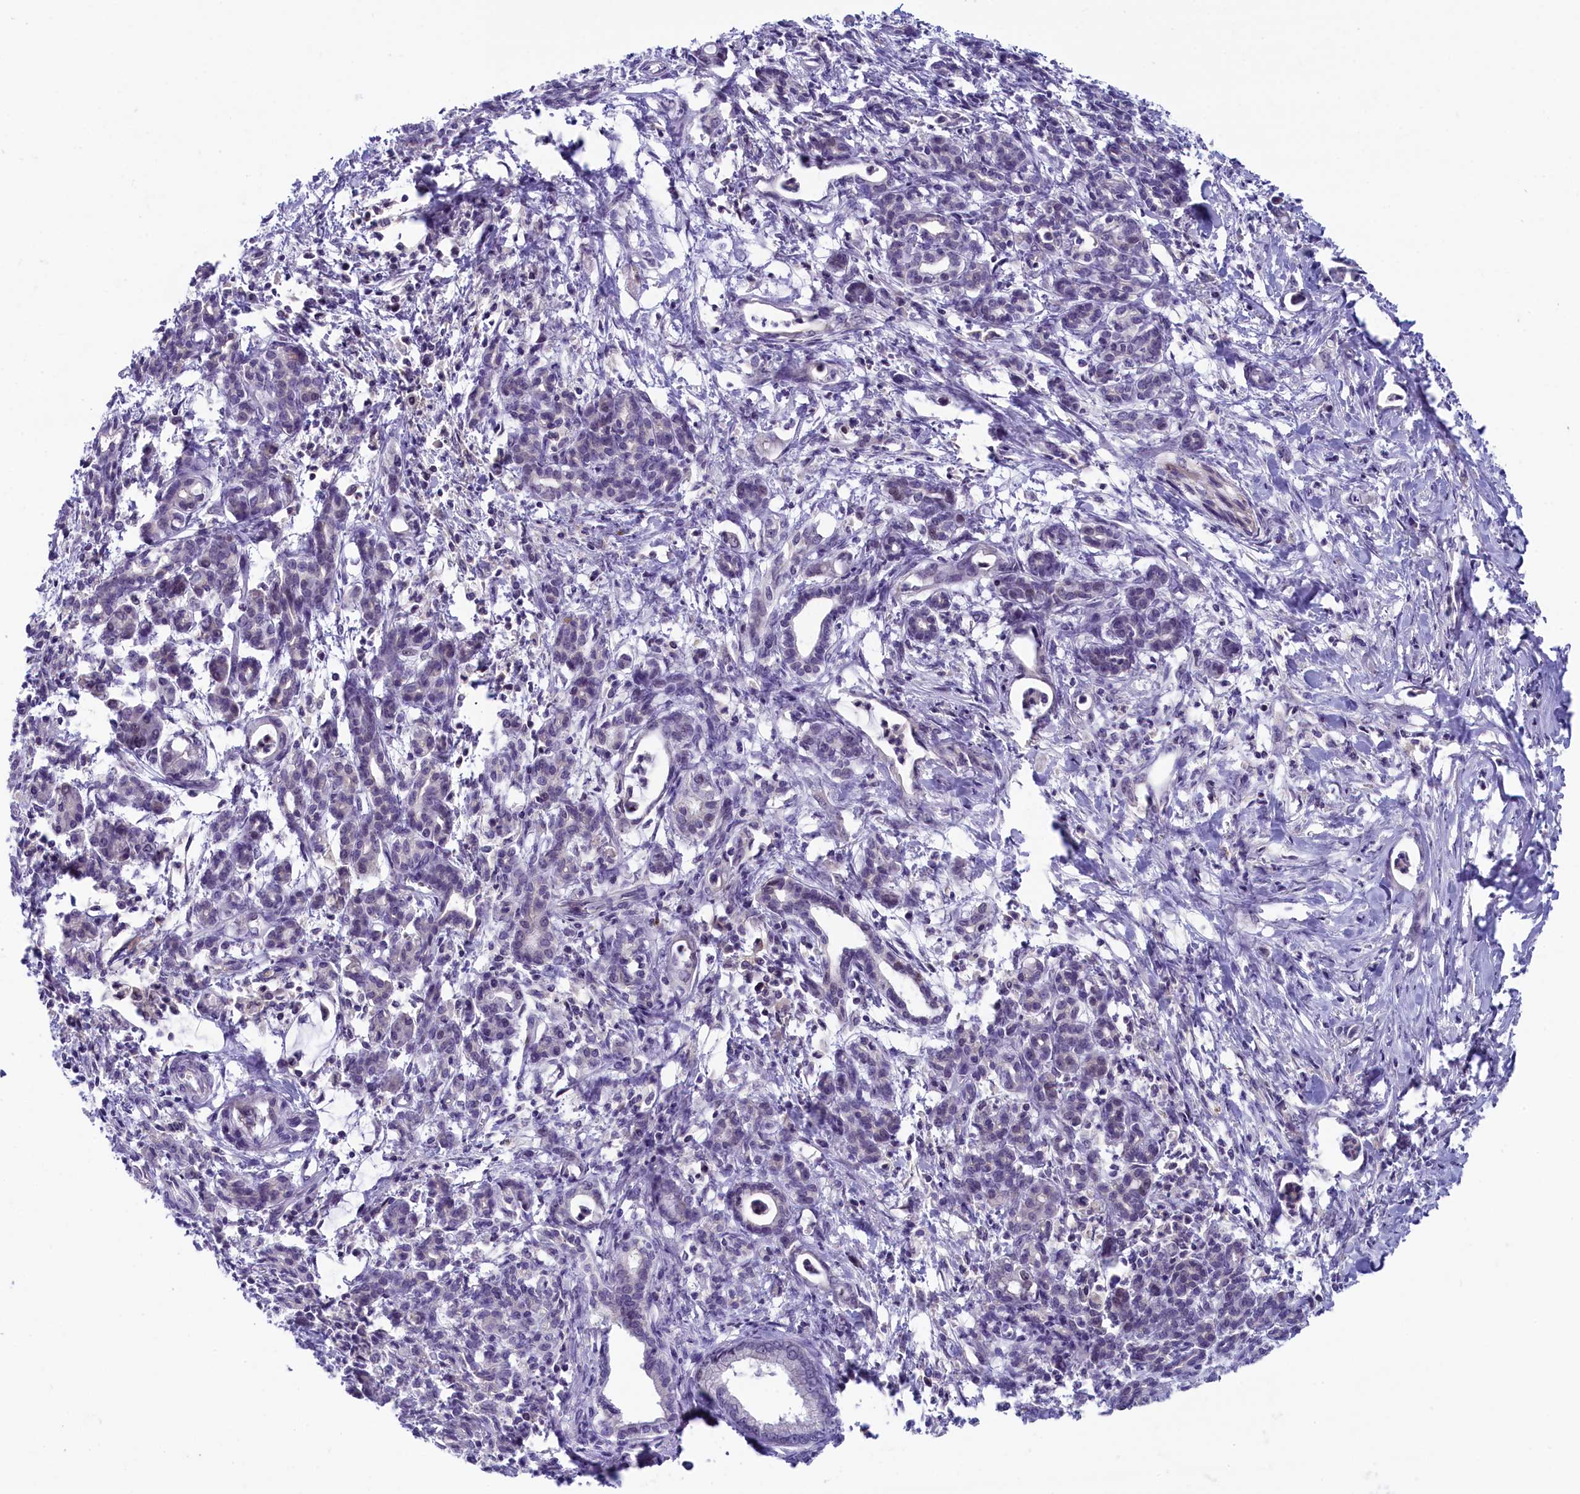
{"staining": {"intensity": "negative", "quantity": "none", "location": "none"}, "tissue": "pancreatic cancer", "cell_type": "Tumor cells", "image_type": "cancer", "snomed": [{"axis": "morphology", "description": "Adenocarcinoma, NOS"}, {"axis": "topography", "description": "Pancreas"}], "caption": "An IHC micrograph of pancreatic cancer (adenocarcinoma) is shown. There is no staining in tumor cells of pancreatic cancer (adenocarcinoma).", "gene": "CRAMP1", "patient": {"sex": "female", "age": 55}}